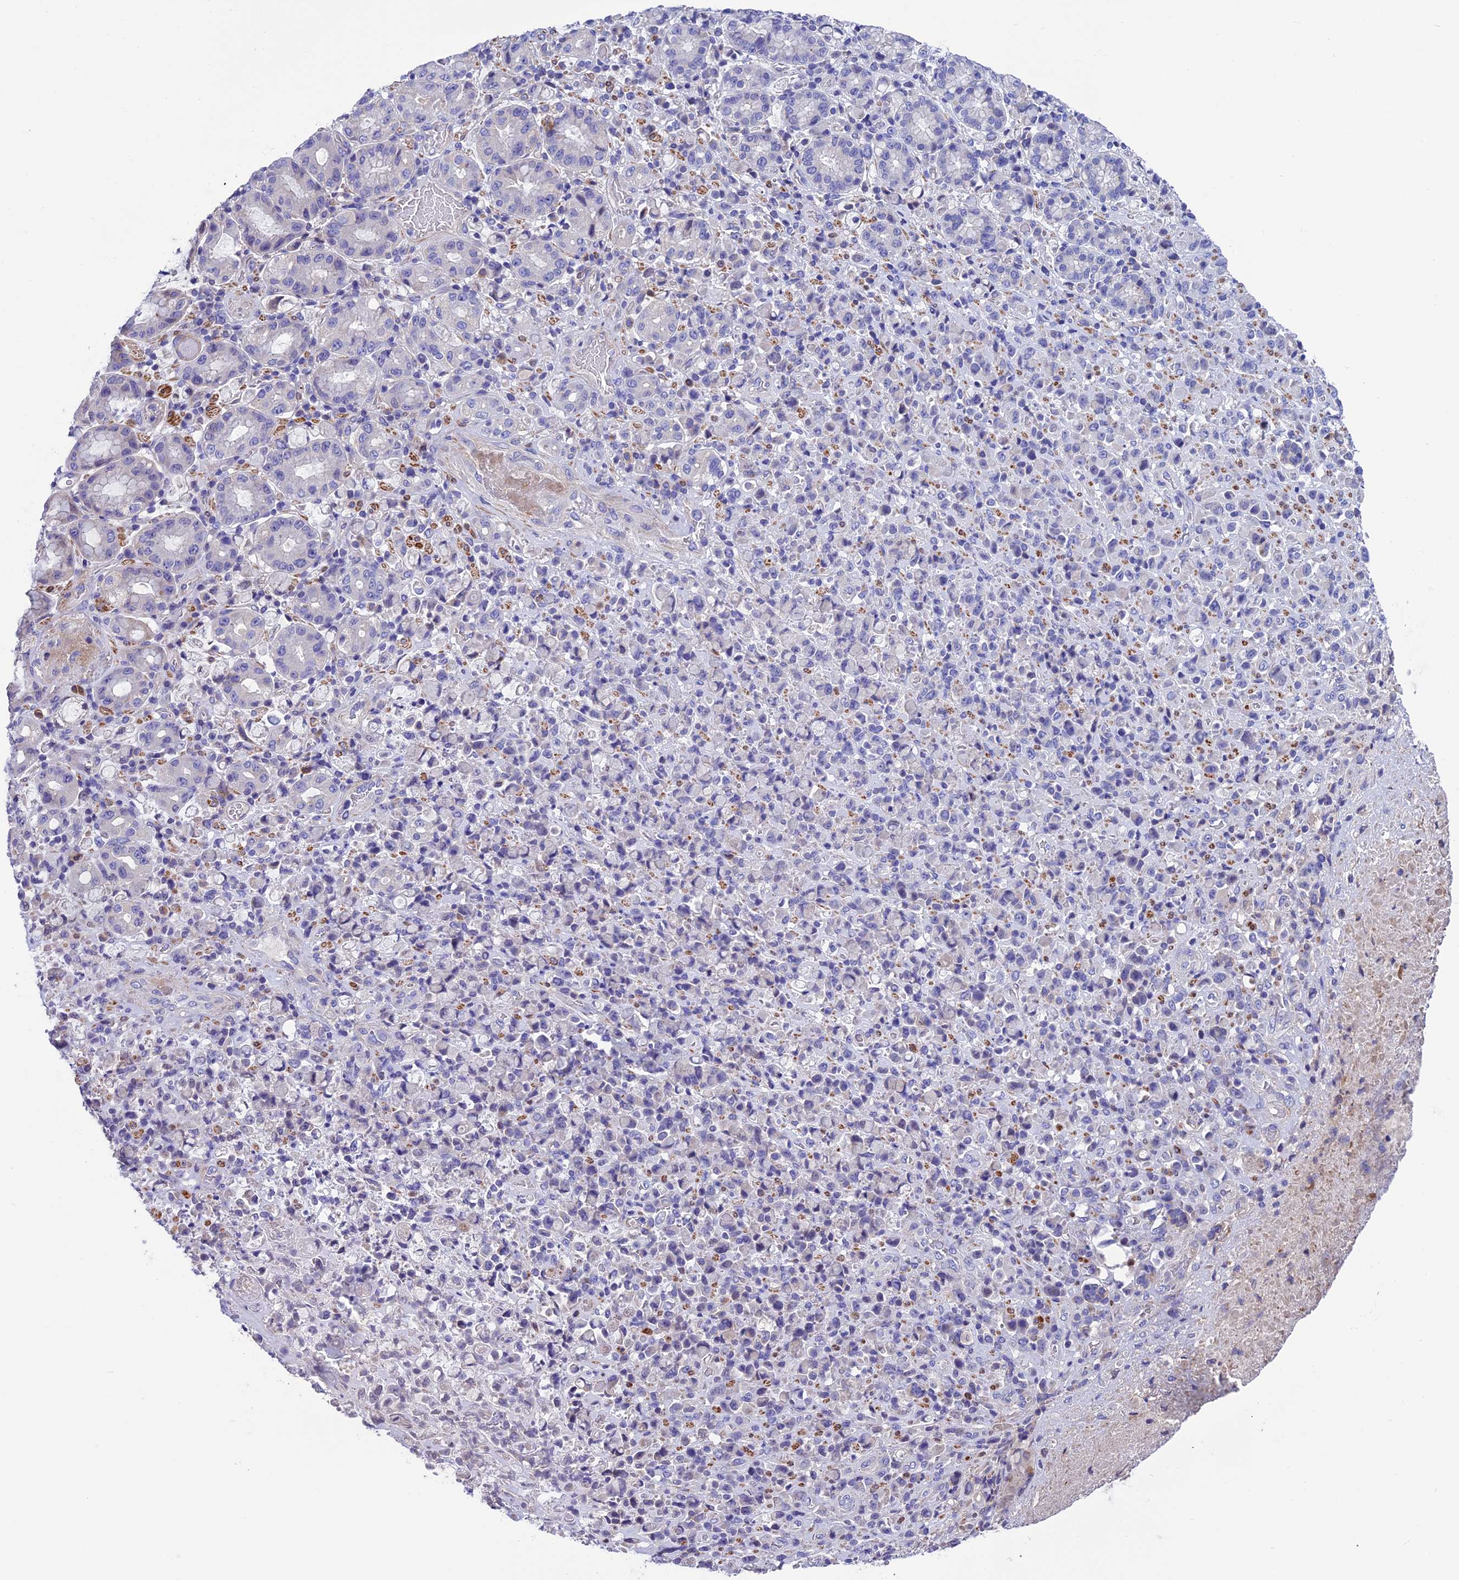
{"staining": {"intensity": "negative", "quantity": "none", "location": "none"}, "tissue": "stomach cancer", "cell_type": "Tumor cells", "image_type": "cancer", "snomed": [{"axis": "morphology", "description": "Normal tissue, NOS"}, {"axis": "morphology", "description": "Adenocarcinoma, NOS"}, {"axis": "topography", "description": "Stomach"}], "caption": "Tumor cells are negative for protein expression in human adenocarcinoma (stomach).", "gene": "FAM178B", "patient": {"sex": "female", "age": 79}}